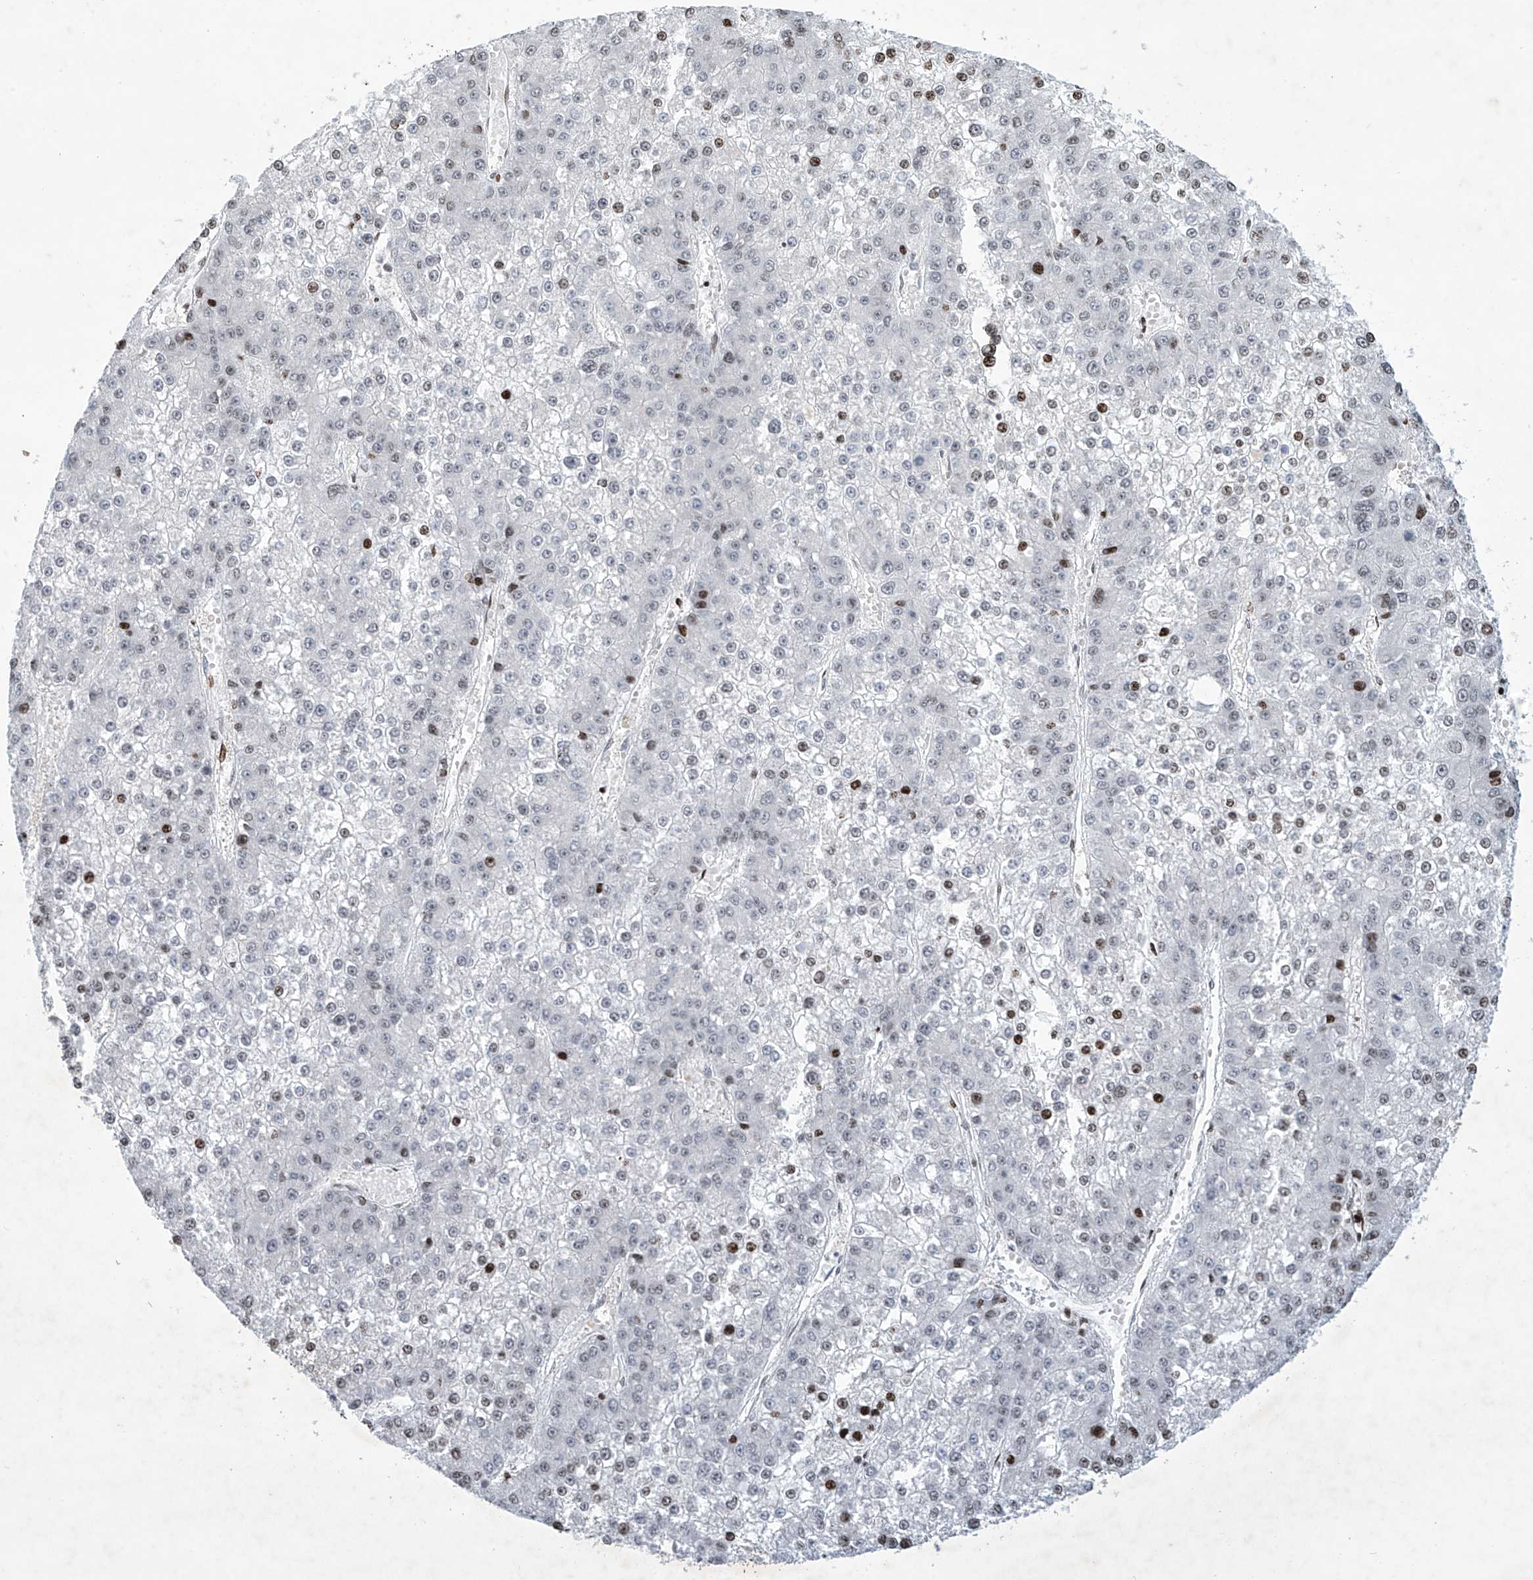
{"staining": {"intensity": "moderate", "quantity": "<25%", "location": "nuclear"}, "tissue": "liver cancer", "cell_type": "Tumor cells", "image_type": "cancer", "snomed": [{"axis": "morphology", "description": "Carcinoma, Hepatocellular, NOS"}, {"axis": "topography", "description": "Liver"}], "caption": "The micrograph reveals immunohistochemical staining of liver hepatocellular carcinoma. There is moderate nuclear staining is identified in about <25% of tumor cells.", "gene": "RFX7", "patient": {"sex": "female", "age": 73}}